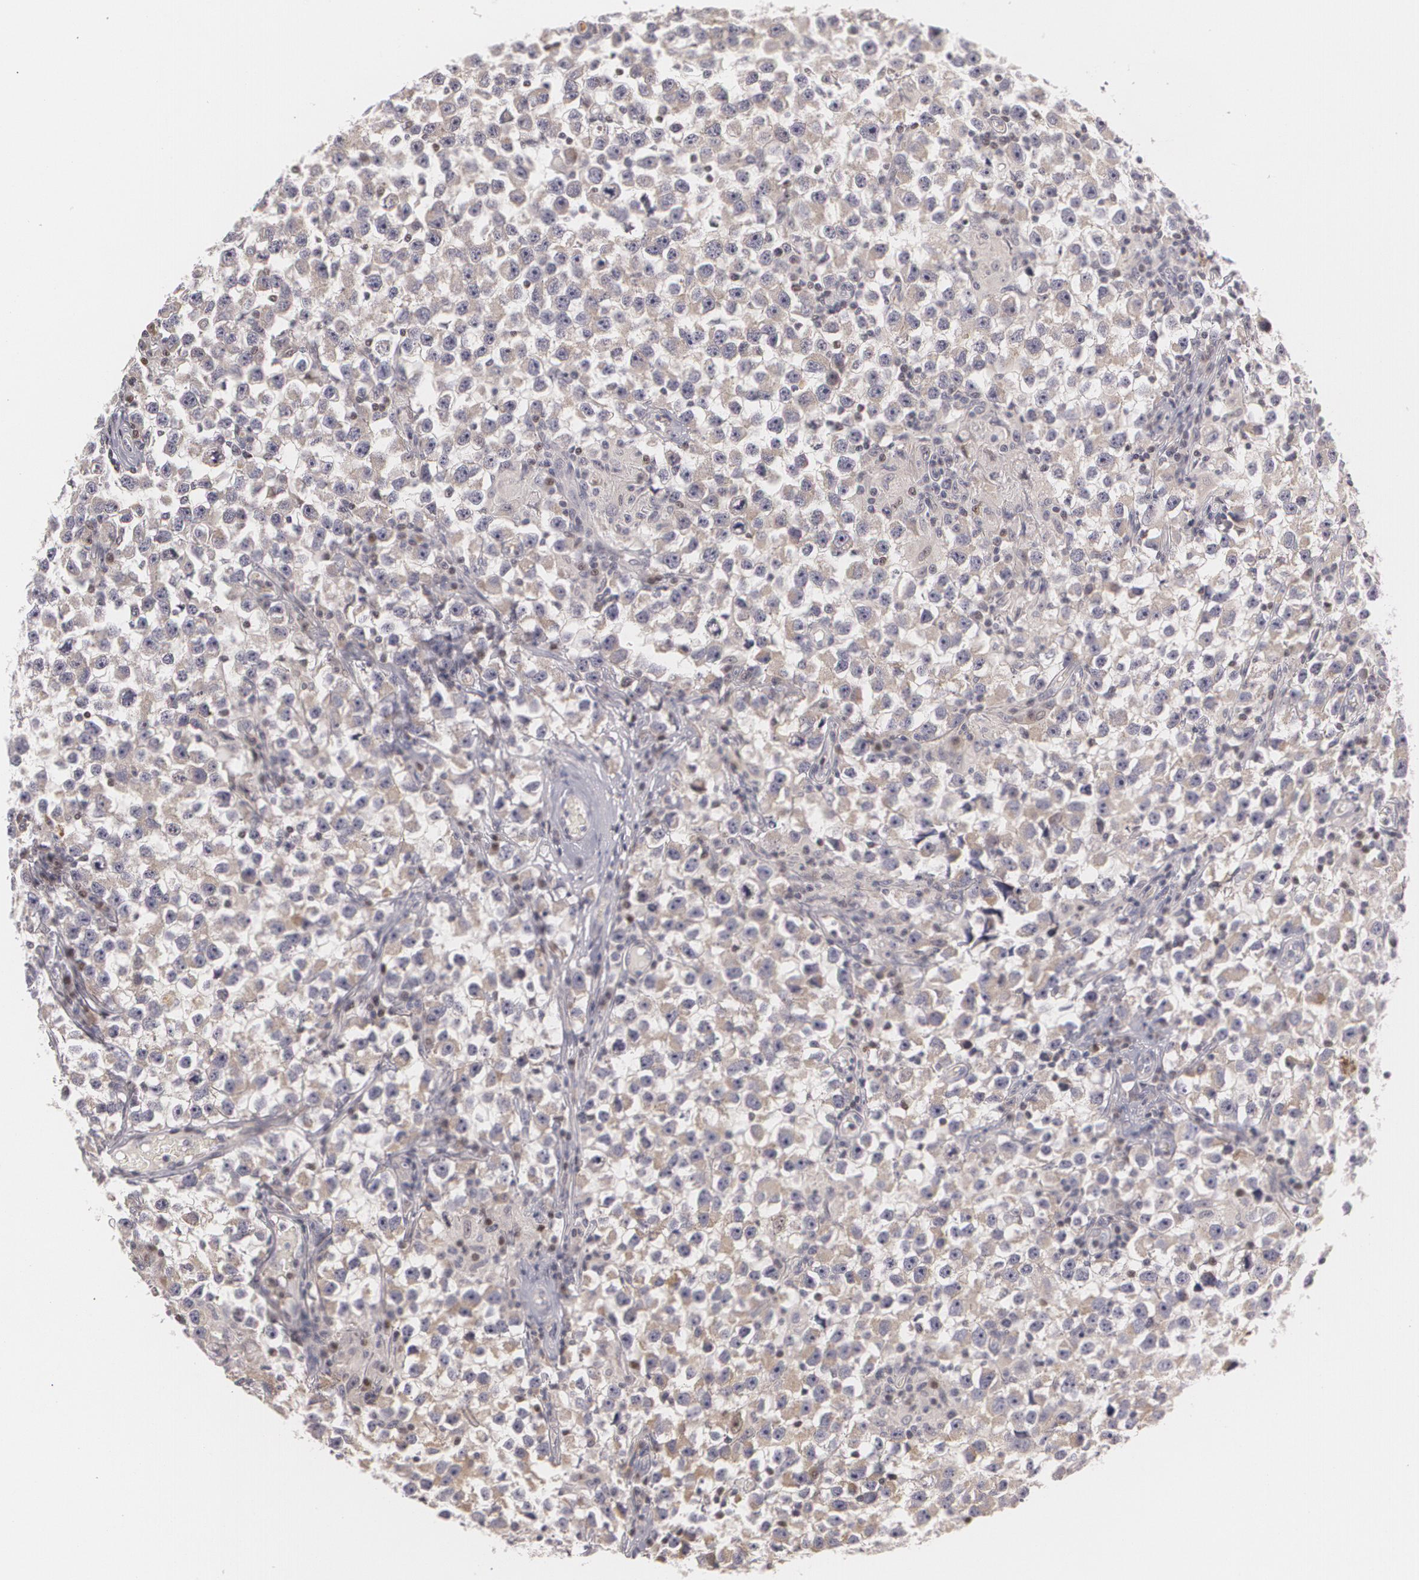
{"staining": {"intensity": "negative", "quantity": "none", "location": "none"}, "tissue": "testis cancer", "cell_type": "Tumor cells", "image_type": "cancer", "snomed": [{"axis": "morphology", "description": "Seminoma, NOS"}, {"axis": "topography", "description": "Testis"}], "caption": "Seminoma (testis) stained for a protein using immunohistochemistry (IHC) demonstrates no staining tumor cells.", "gene": "ZBTB16", "patient": {"sex": "male", "age": 33}}